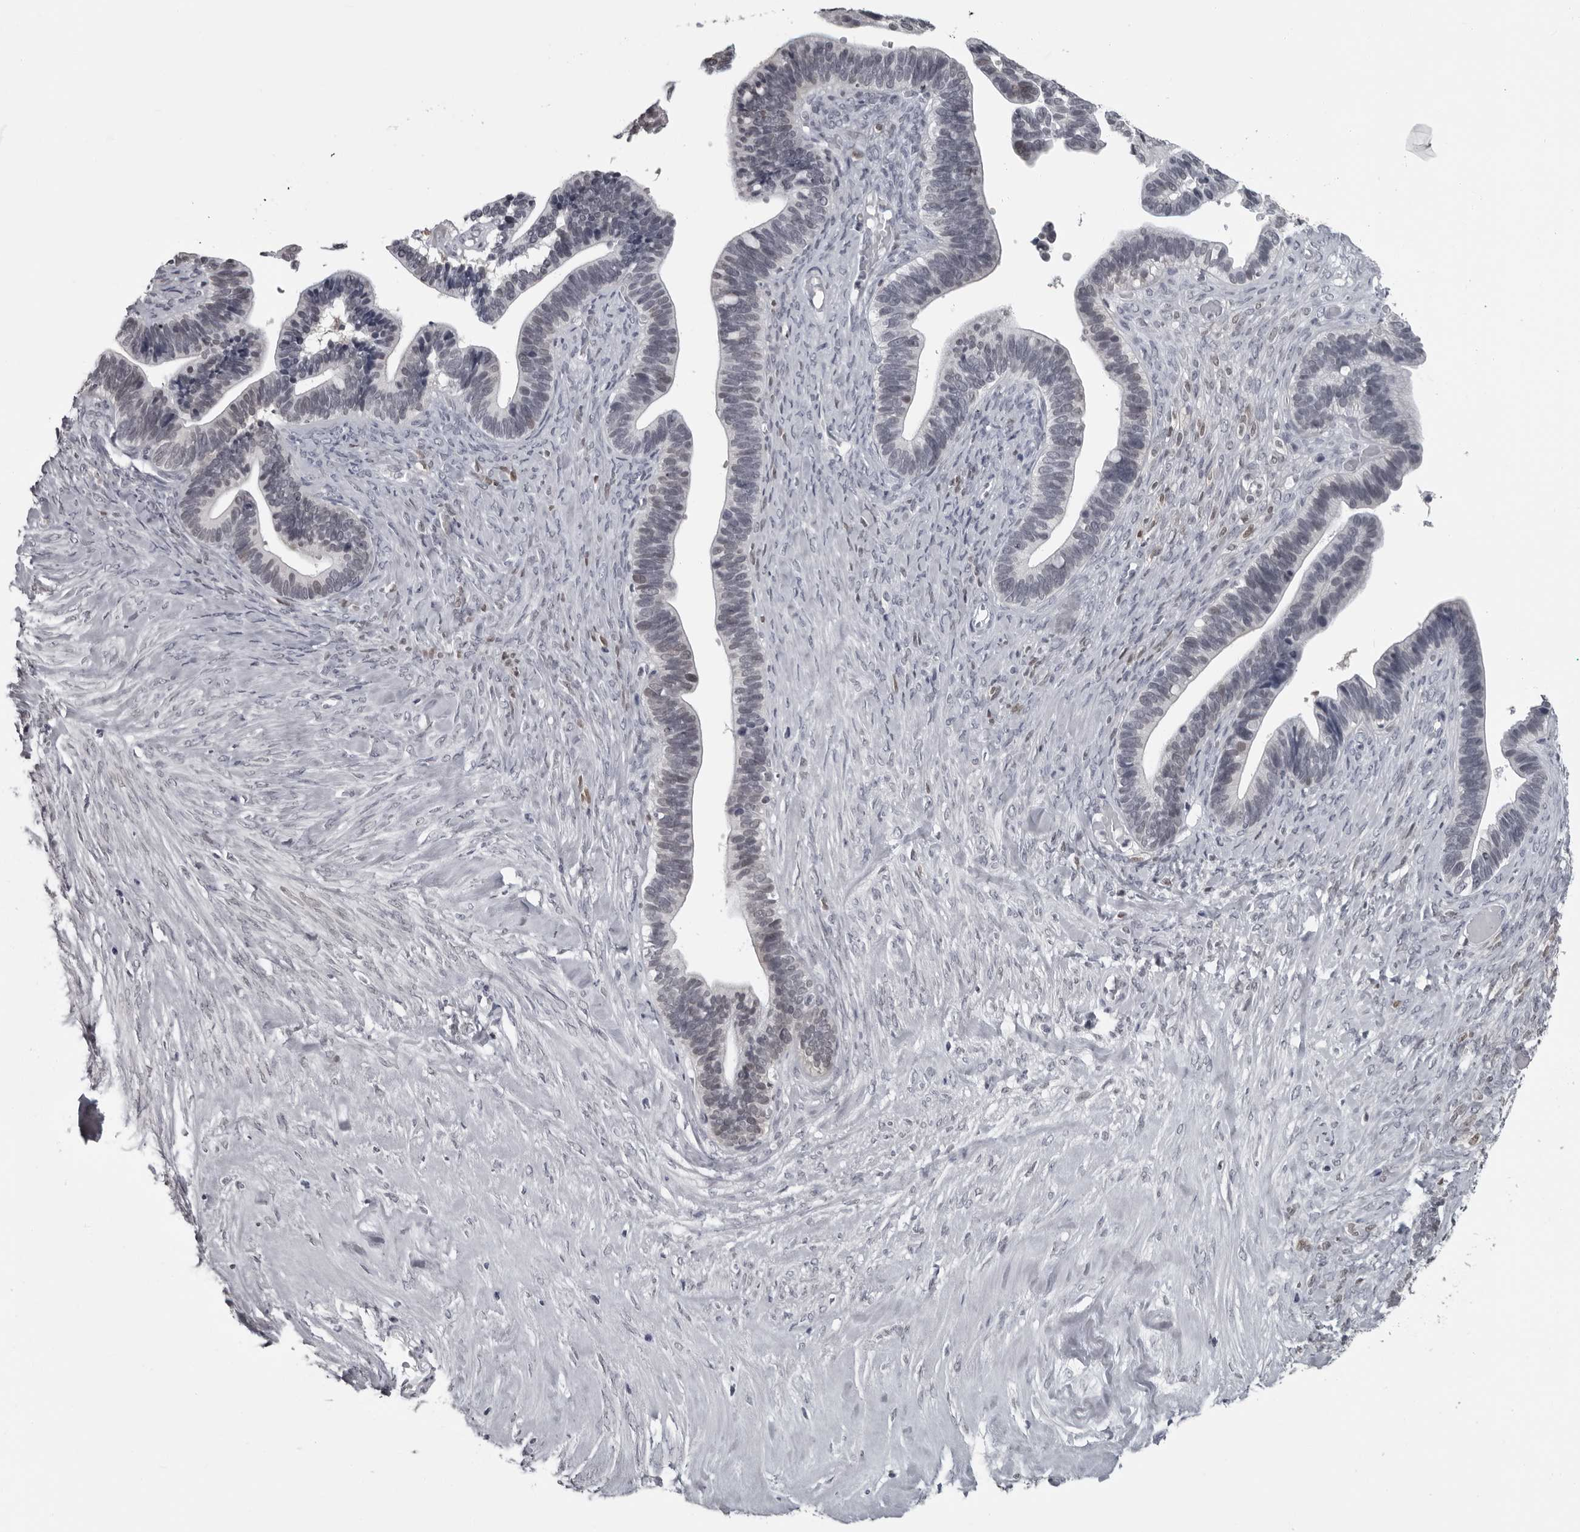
{"staining": {"intensity": "negative", "quantity": "none", "location": "none"}, "tissue": "ovarian cancer", "cell_type": "Tumor cells", "image_type": "cancer", "snomed": [{"axis": "morphology", "description": "Cystadenocarcinoma, serous, NOS"}, {"axis": "topography", "description": "Ovary"}], "caption": "Protein analysis of ovarian serous cystadenocarcinoma displays no significant positivity in tumor cells.", "gene": "LZIC", "patient": {"sex": "female", "age": 56}}